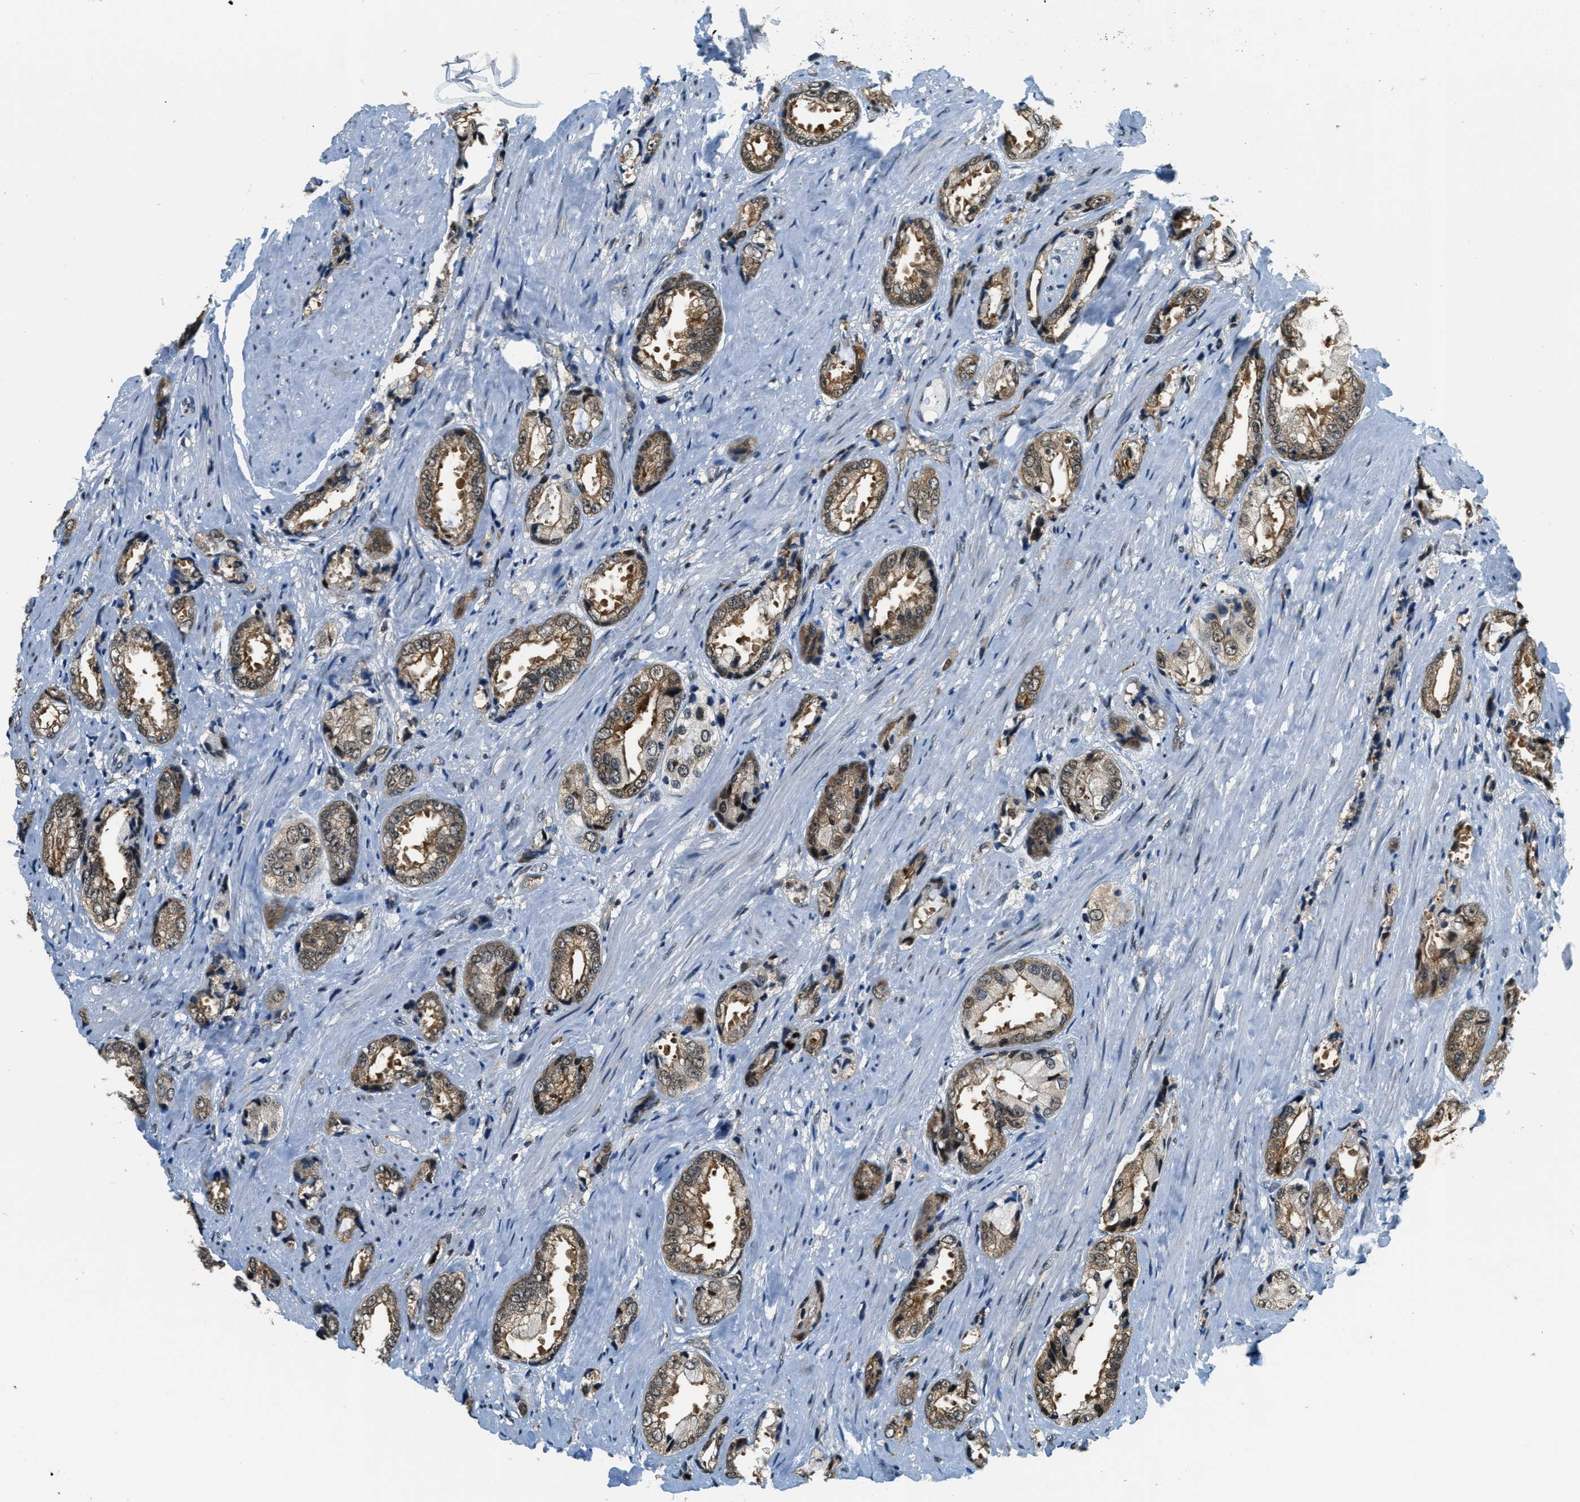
{"staining": {"intensity": "moderate", "quantity": "25%-75%", "location": "cytoplasmic/membranous"}, "tissue": "prostate cancer", "cell_type": "Tumor cells", "image_type": "cancer", "snomed": [{"axis": "morphology", "description": "Adenocarcinoma, High grade"}, {"axis": "topography", "description": "Prostate"}], "caption": "Tumor cells show medium levels of moderate cytoplasmic/membranous staining in approximately 25%-75% of cells in adenocarcinoma (high-grade) (prostate).", "gene": "RAB11FIP1", "patient": {"sex": "male", "age": 61}}